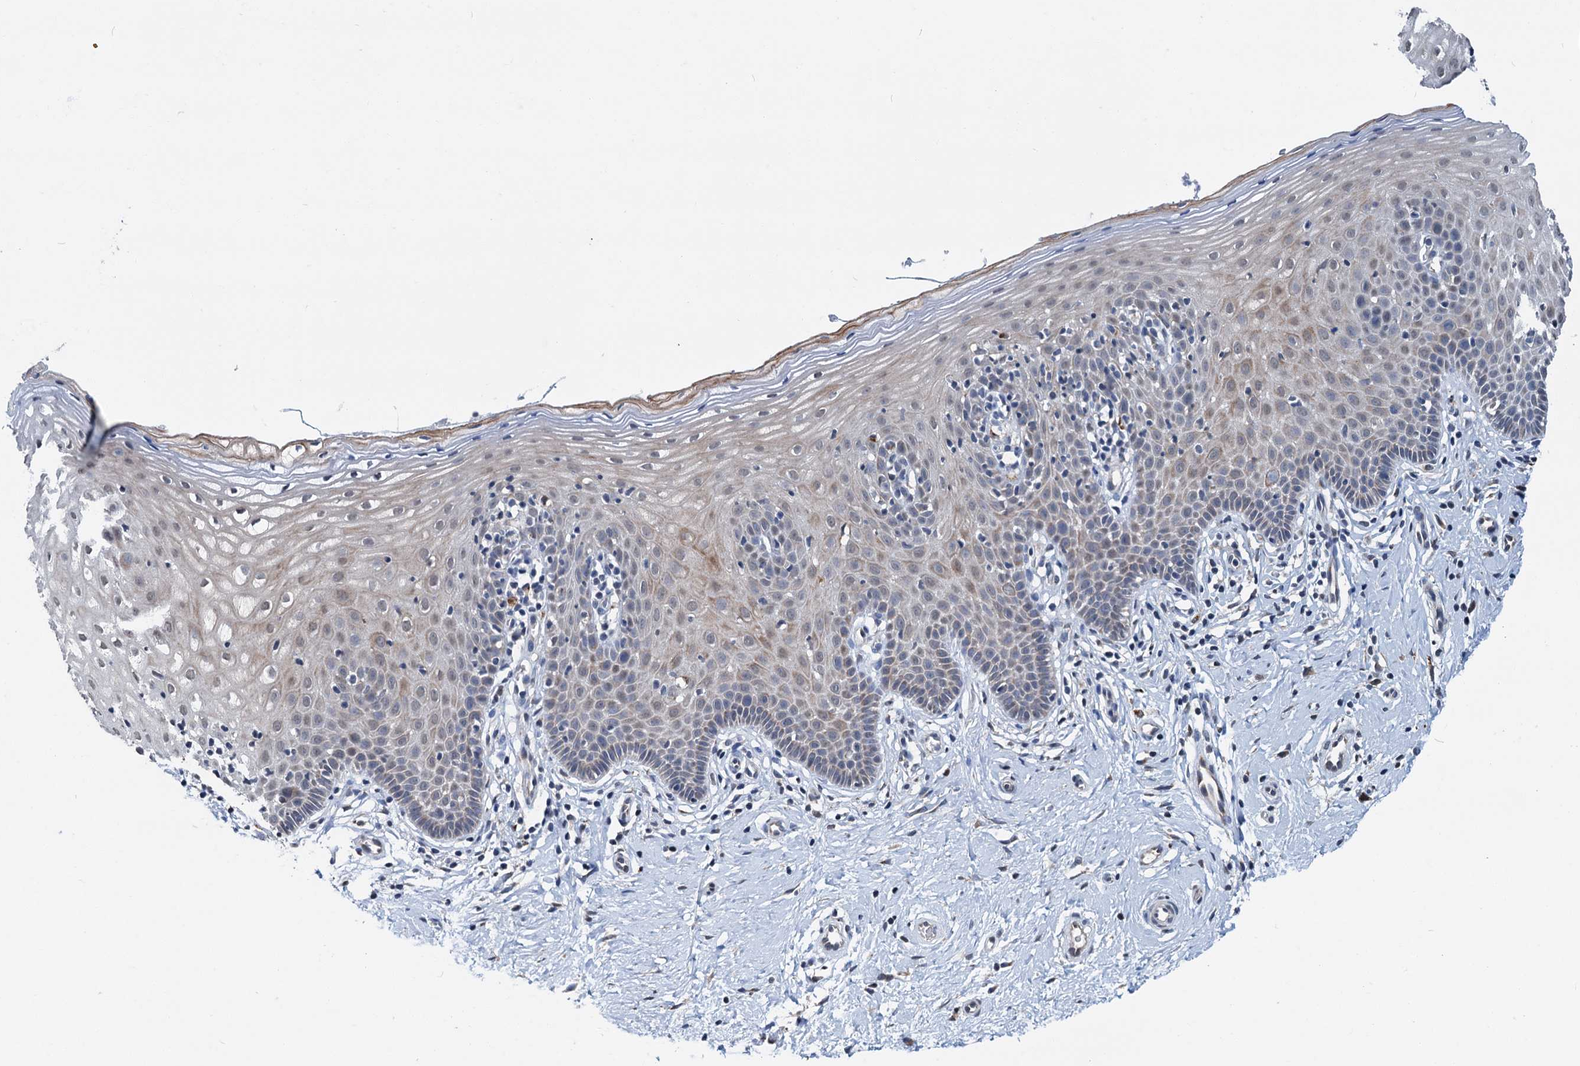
{"staining": {"intensity": "moderate", "quantity": ">75%", "location": "cytoplasmic/membranous"}, "tissue": "cervix", "cell_type": "Glandular cells", "image_type": "normal", "snomed": [{"axis": "morphology", "description": "Normal tissue, NOS"}, {"axis": "topography", "description": "Cervix"}], "caption": "Immunohistochemistry histopathology image of normal cervix: human cervix stained using immunohistochemistry (IHC) demonstrates medium levels of moderate protein expression localized specifically in the cytoplasmic/membranous of glandular cells, appearing as a cytoplasmic/membranous brown color.", "gene": "SHLD1", "patient": {"sex": "female", "age": 36}}